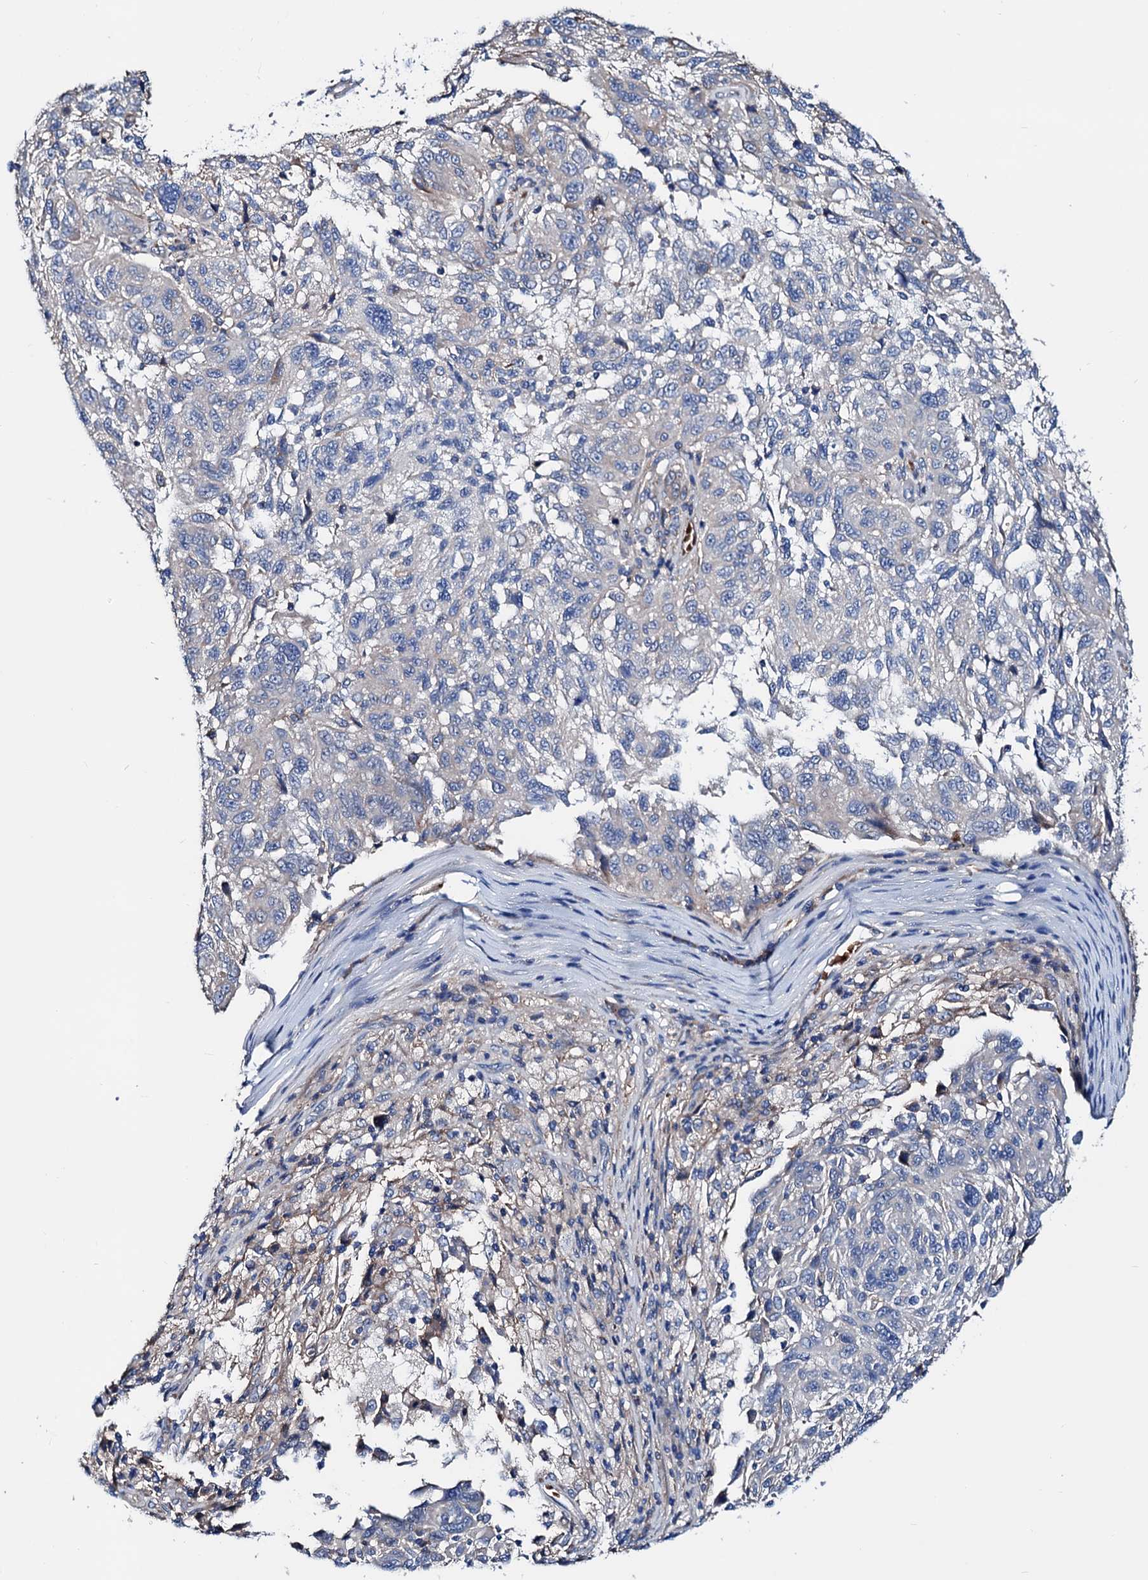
{"staining": {"intensity": "negative", "quantity": "none", "location": "none"}, "tissue": "melanoma", "cell_type": "Tumor cells", "image_type": "cancer", "snomed": [{"axis": "morphology", "description": "Malignant melanoma, NOS"}, {"axis": "topography", "description": "Skin"}], "caption": "This is an IHC photomicrograph of melanoma. There is no staining in tumor cells.", "gene": "GCOM1", "patient": {"sex": "male", "age": 53}}